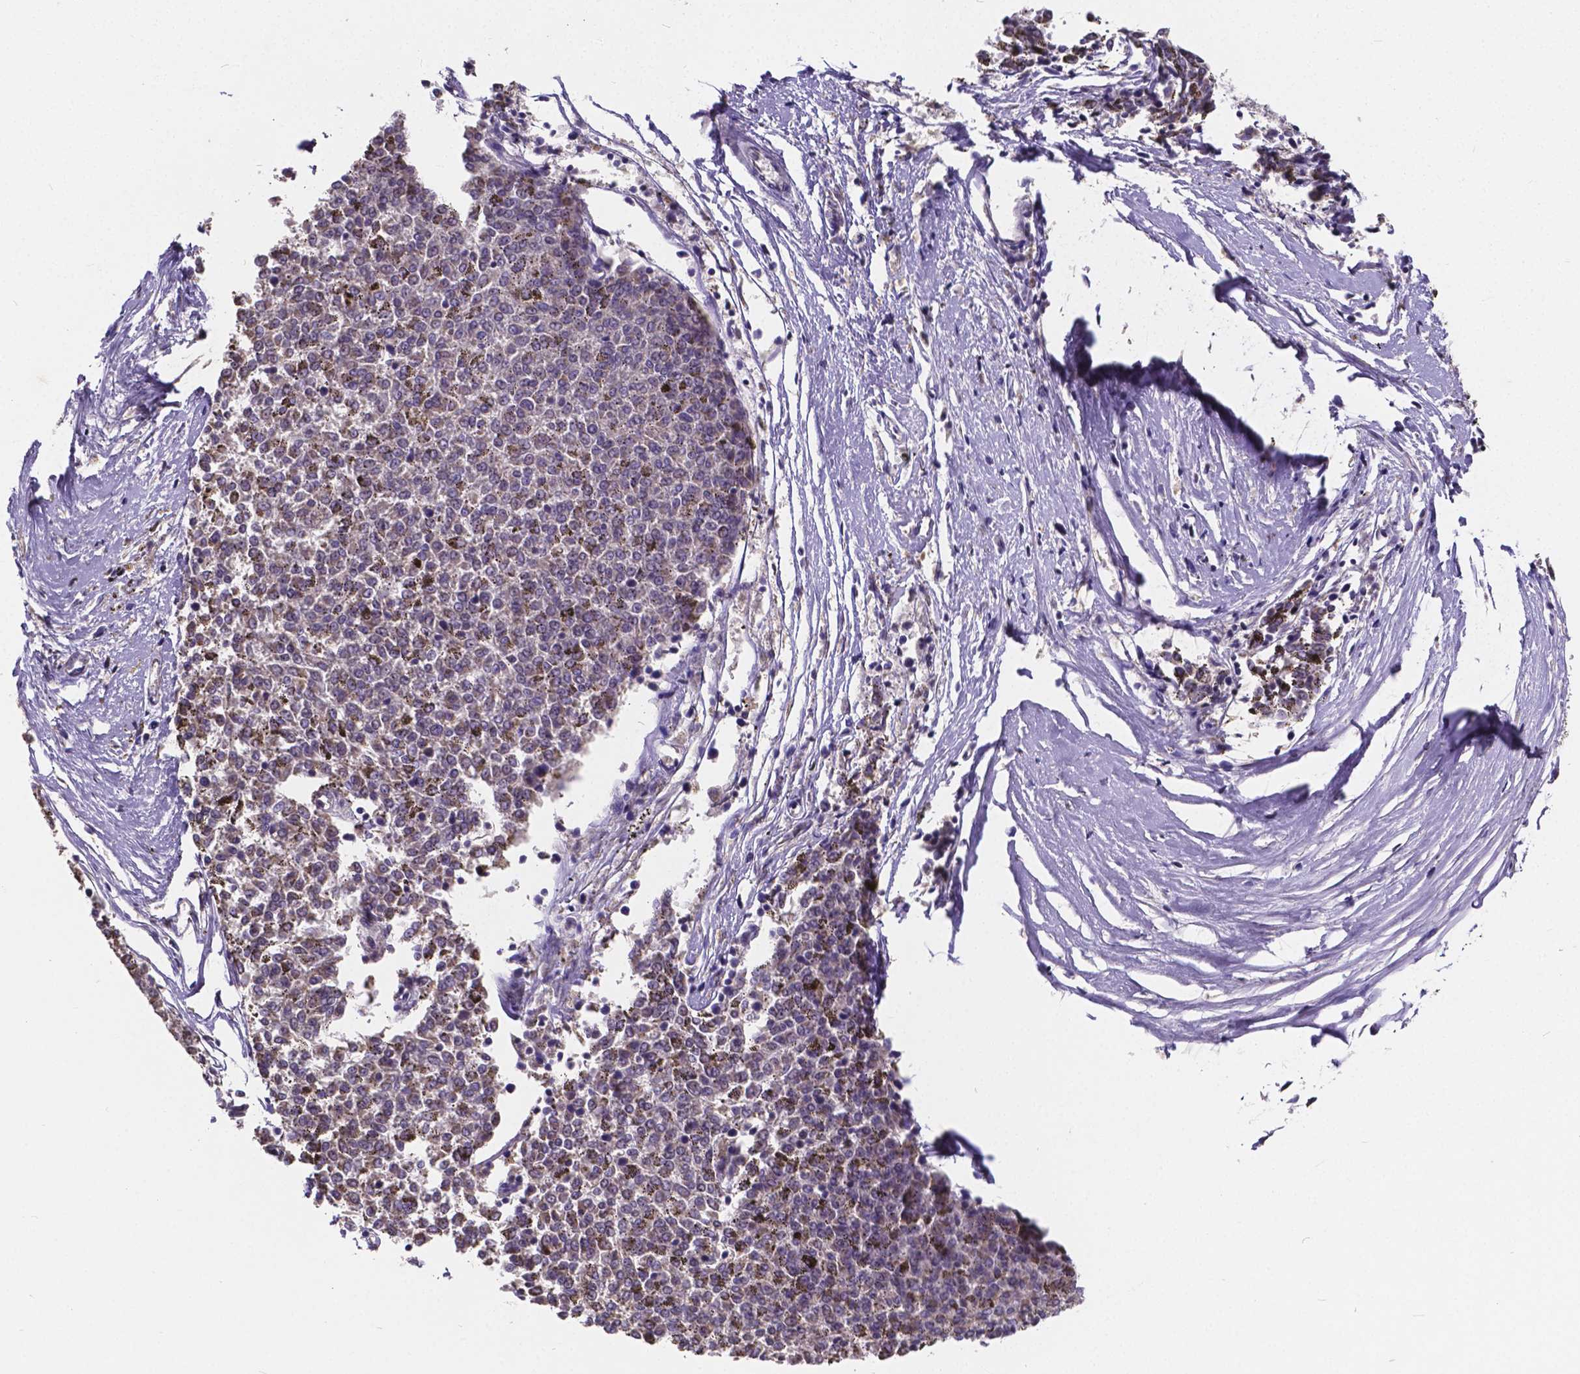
{"staining": {"intensity": "negative", "quantity": "none", "location": "none"}, "tissue": "melanoma", "cell_type": "Tumor cells", "image_type": "cancer", "snomed": [{"axis": "morphology", "description": "Malignant melanoma, NOS"}, {"axis": "topography", "description": "Skin"}], "caption": "Photomicrograph shows no significant protein staining in tumor cells of malignant melanoma.", "gene": "CTNNA2", "patient": {"sex": "female", "age": 72}}